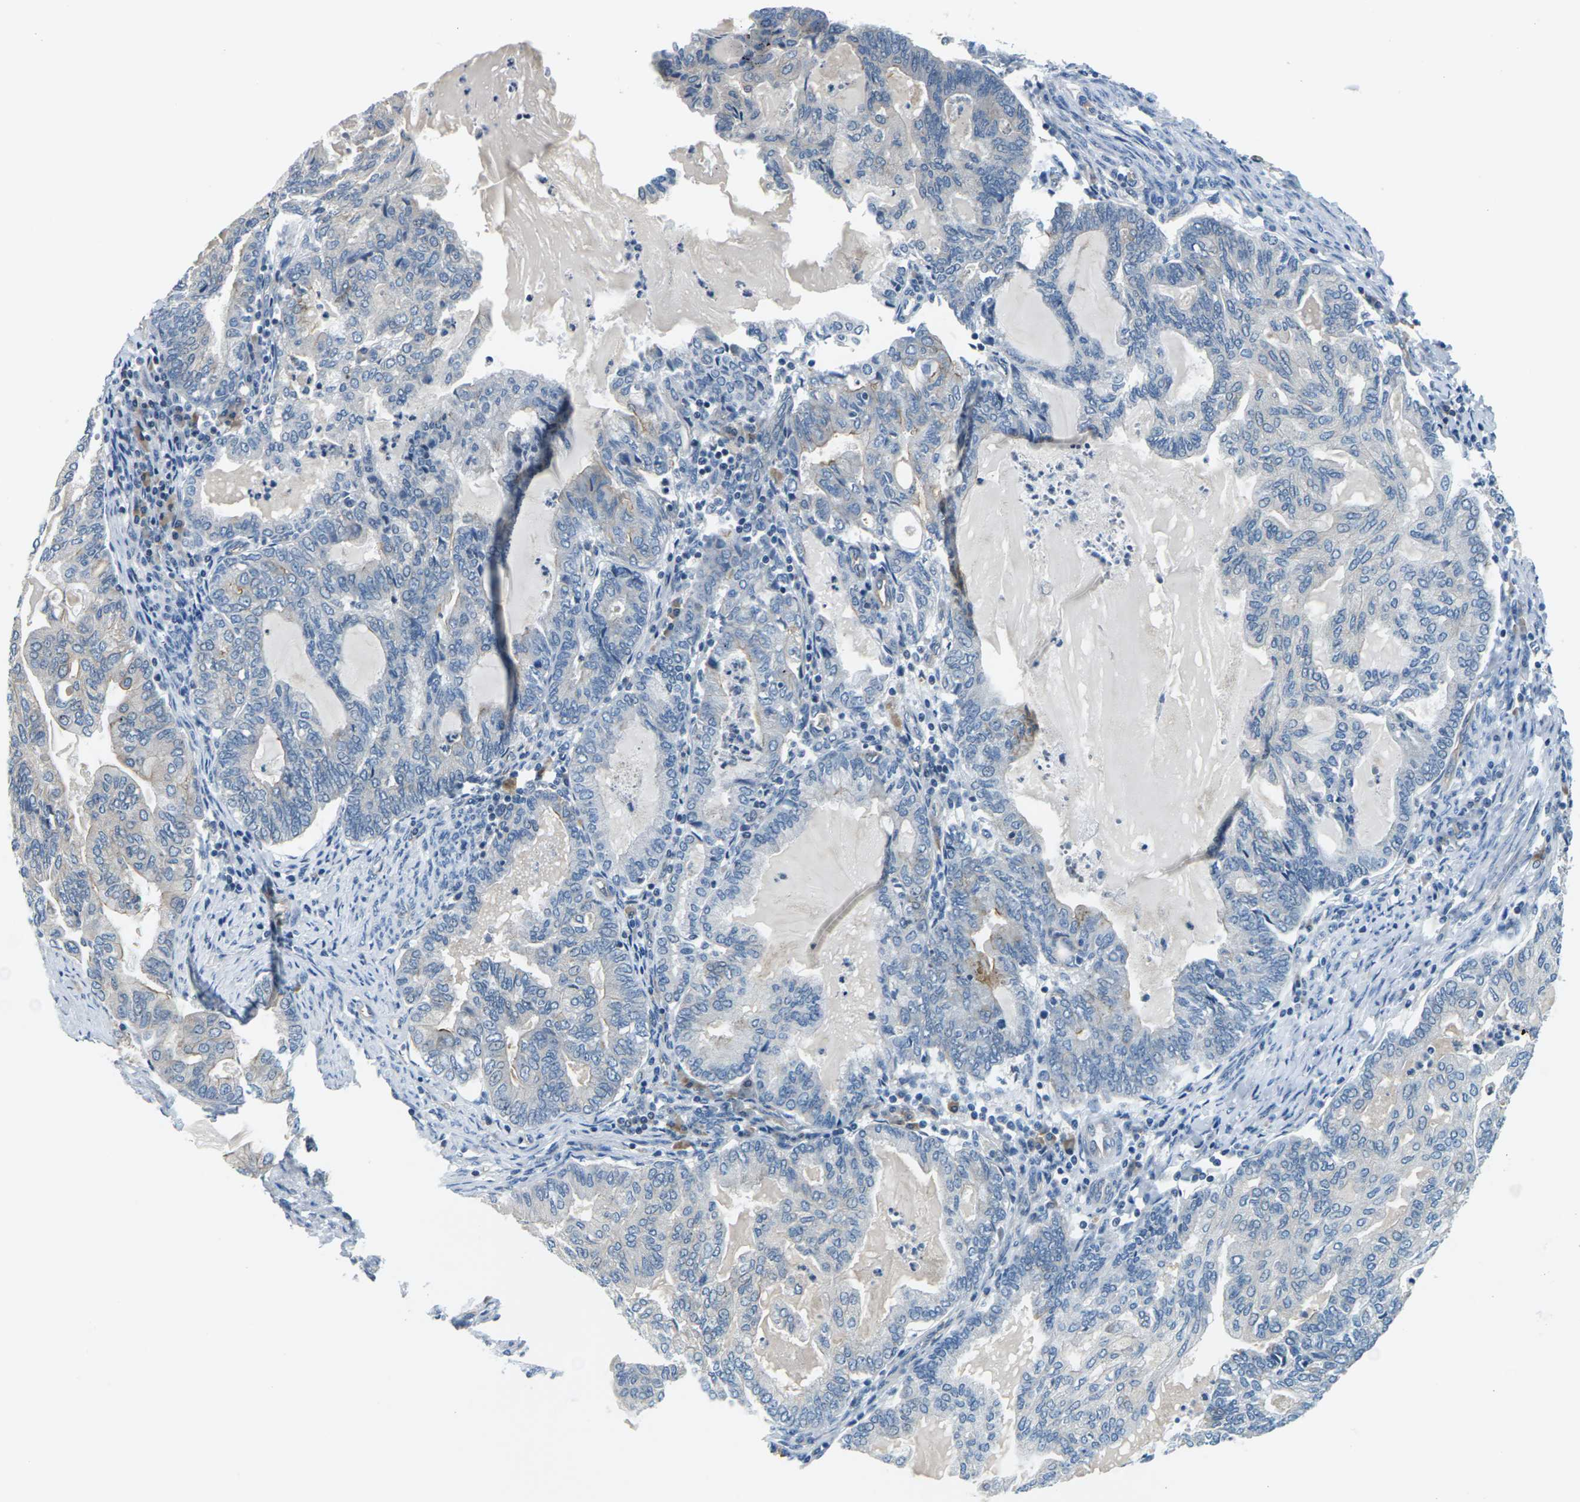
{"staining": {"intensity": "moderate", "quantity": "<25%", "location": "cytoplasmic/membranous"}, "tissue": "endometrial cancer", "cell_type": "Tumor cells", "image_type": "cancer", "snomed": [{"axis": "morphology", "description": "Adenocarcinoma, NOS"}, {"axis": "topography", "description": "Endometrium"}], "caption": "DAB (3,3'-diaminobenzidine) immunohistochemical staining of adenocarcinoma (endometrial) displays moderate cytoplasmic/membranous protein positivity in approximately <25% of tumor cells. (IHC, brightfield microscopy, high magnification).", "gene": "SLC13A3", "patient": {"sex": "female", "age": 86}}